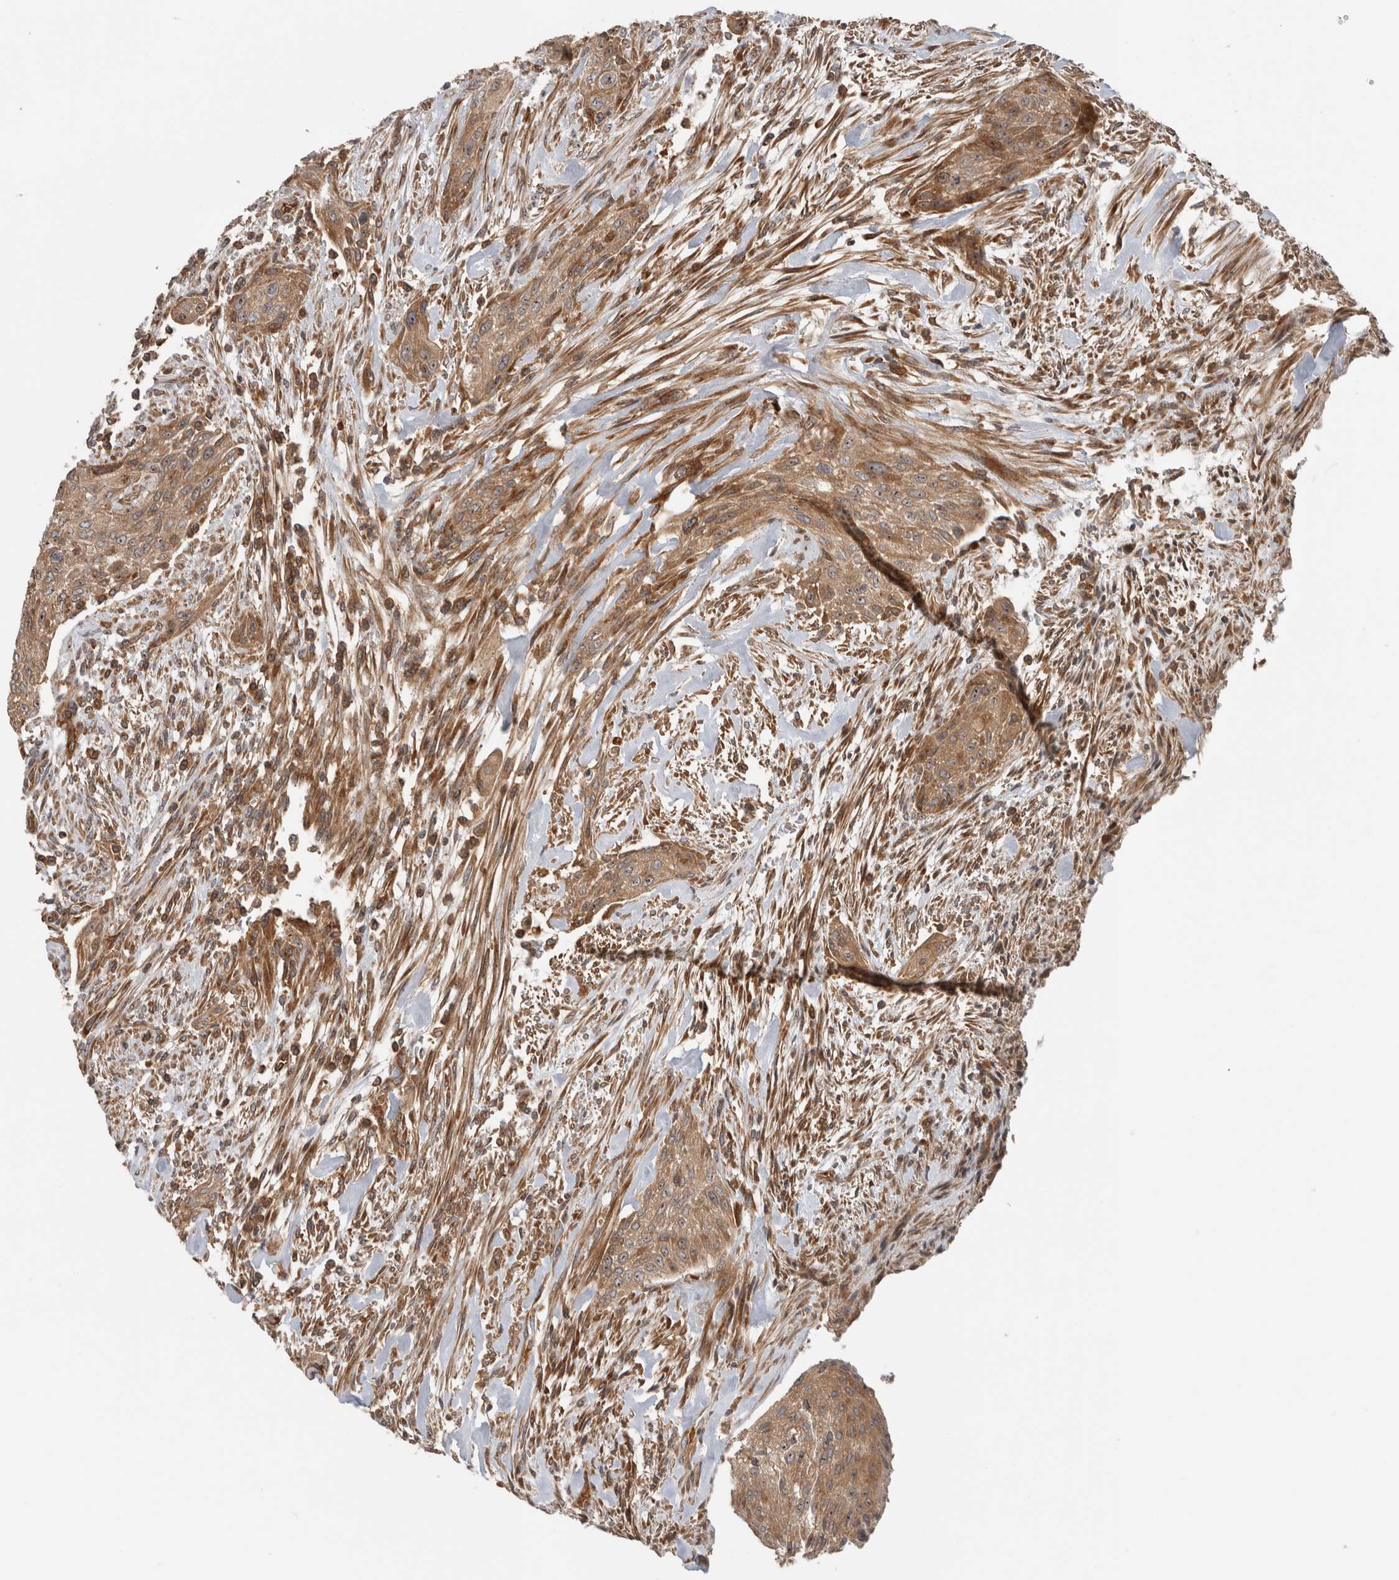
{"staining": {"intensity": "moderate", "quantity": ">75%", "location": "cytoplasmic/membranous,nuclear"}, "tissue": "urothelial cancer", "cell_type": "Tumor cells", "image_type": "cancer", "snomed": [{"axis": "morphology", "description": "Urothelial carcinoma, Low grade"}, {"axis": "morphology", "description": "Urothelial carcinoma, High grade"}, {"axis": "topography", "description": "Urinary bladder"}], "caption": "IHC image of human urothelial cancer stained for a protein (brown), which reveals medium levels of moderate cytoplasmic/membranous and nuclear expression in about >75% of tumor cells.", "gene": "WASF2", "patient": {"sex": "male", "age": 35}}